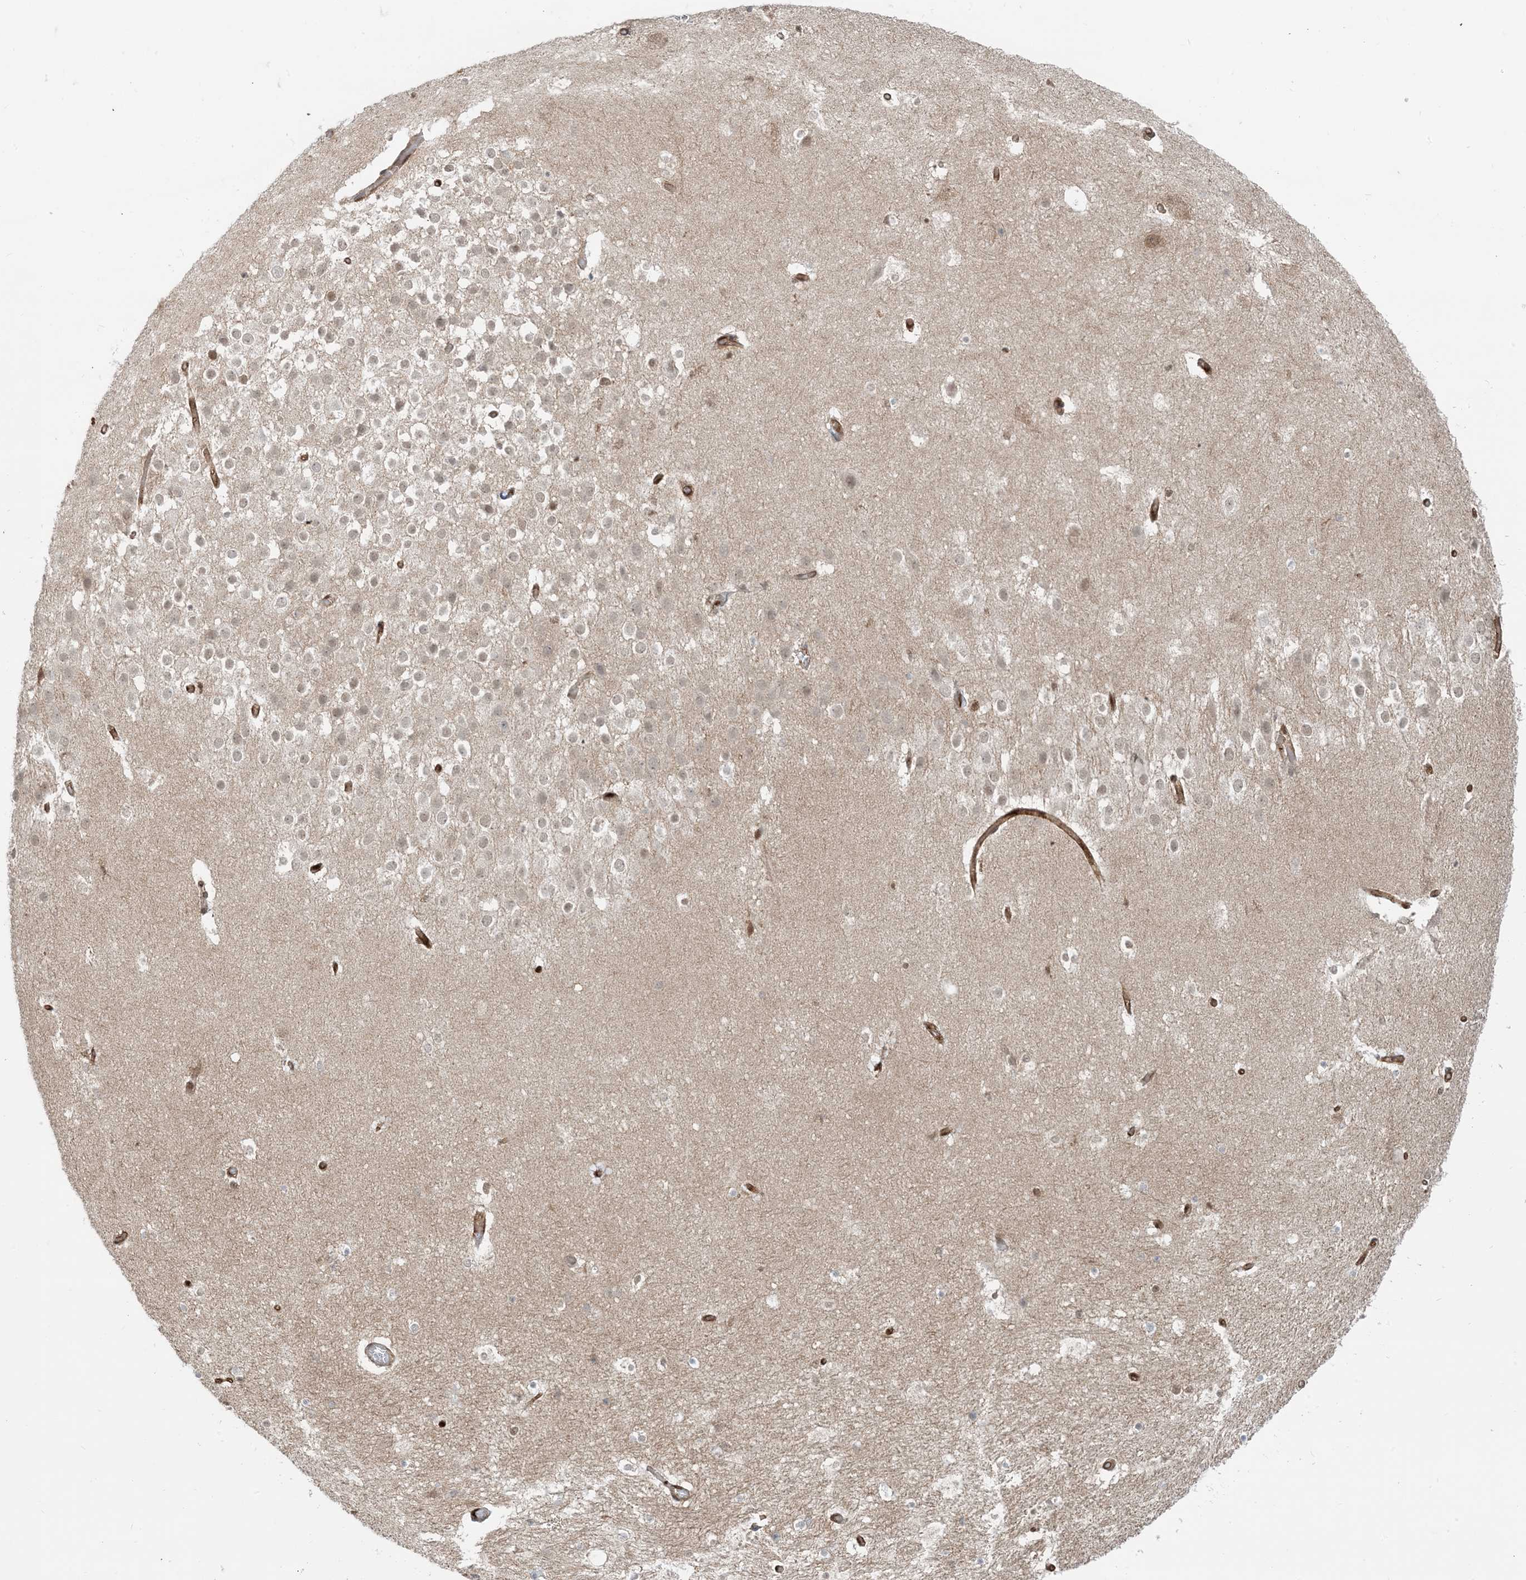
{"staining": {"intensity": "negative", "quantity": "none", "location": "none"}, "tissue": "hippocampus", "cell_type": "Glial cells", "image_type": "normal", "snomed": [{"axis": "morphology", "description": "Normal tissue, NOS"}, {"axis": "topography", "description": "Hippocampus"}], "caption": "A high-resolution photomicrograph shows immunohistochemistry (IHC) staining of benign hippocampus, which shows no significant staining in glial cells.", "gene": "PPM1F", "patient": {"sex": "female", "age": 52}}